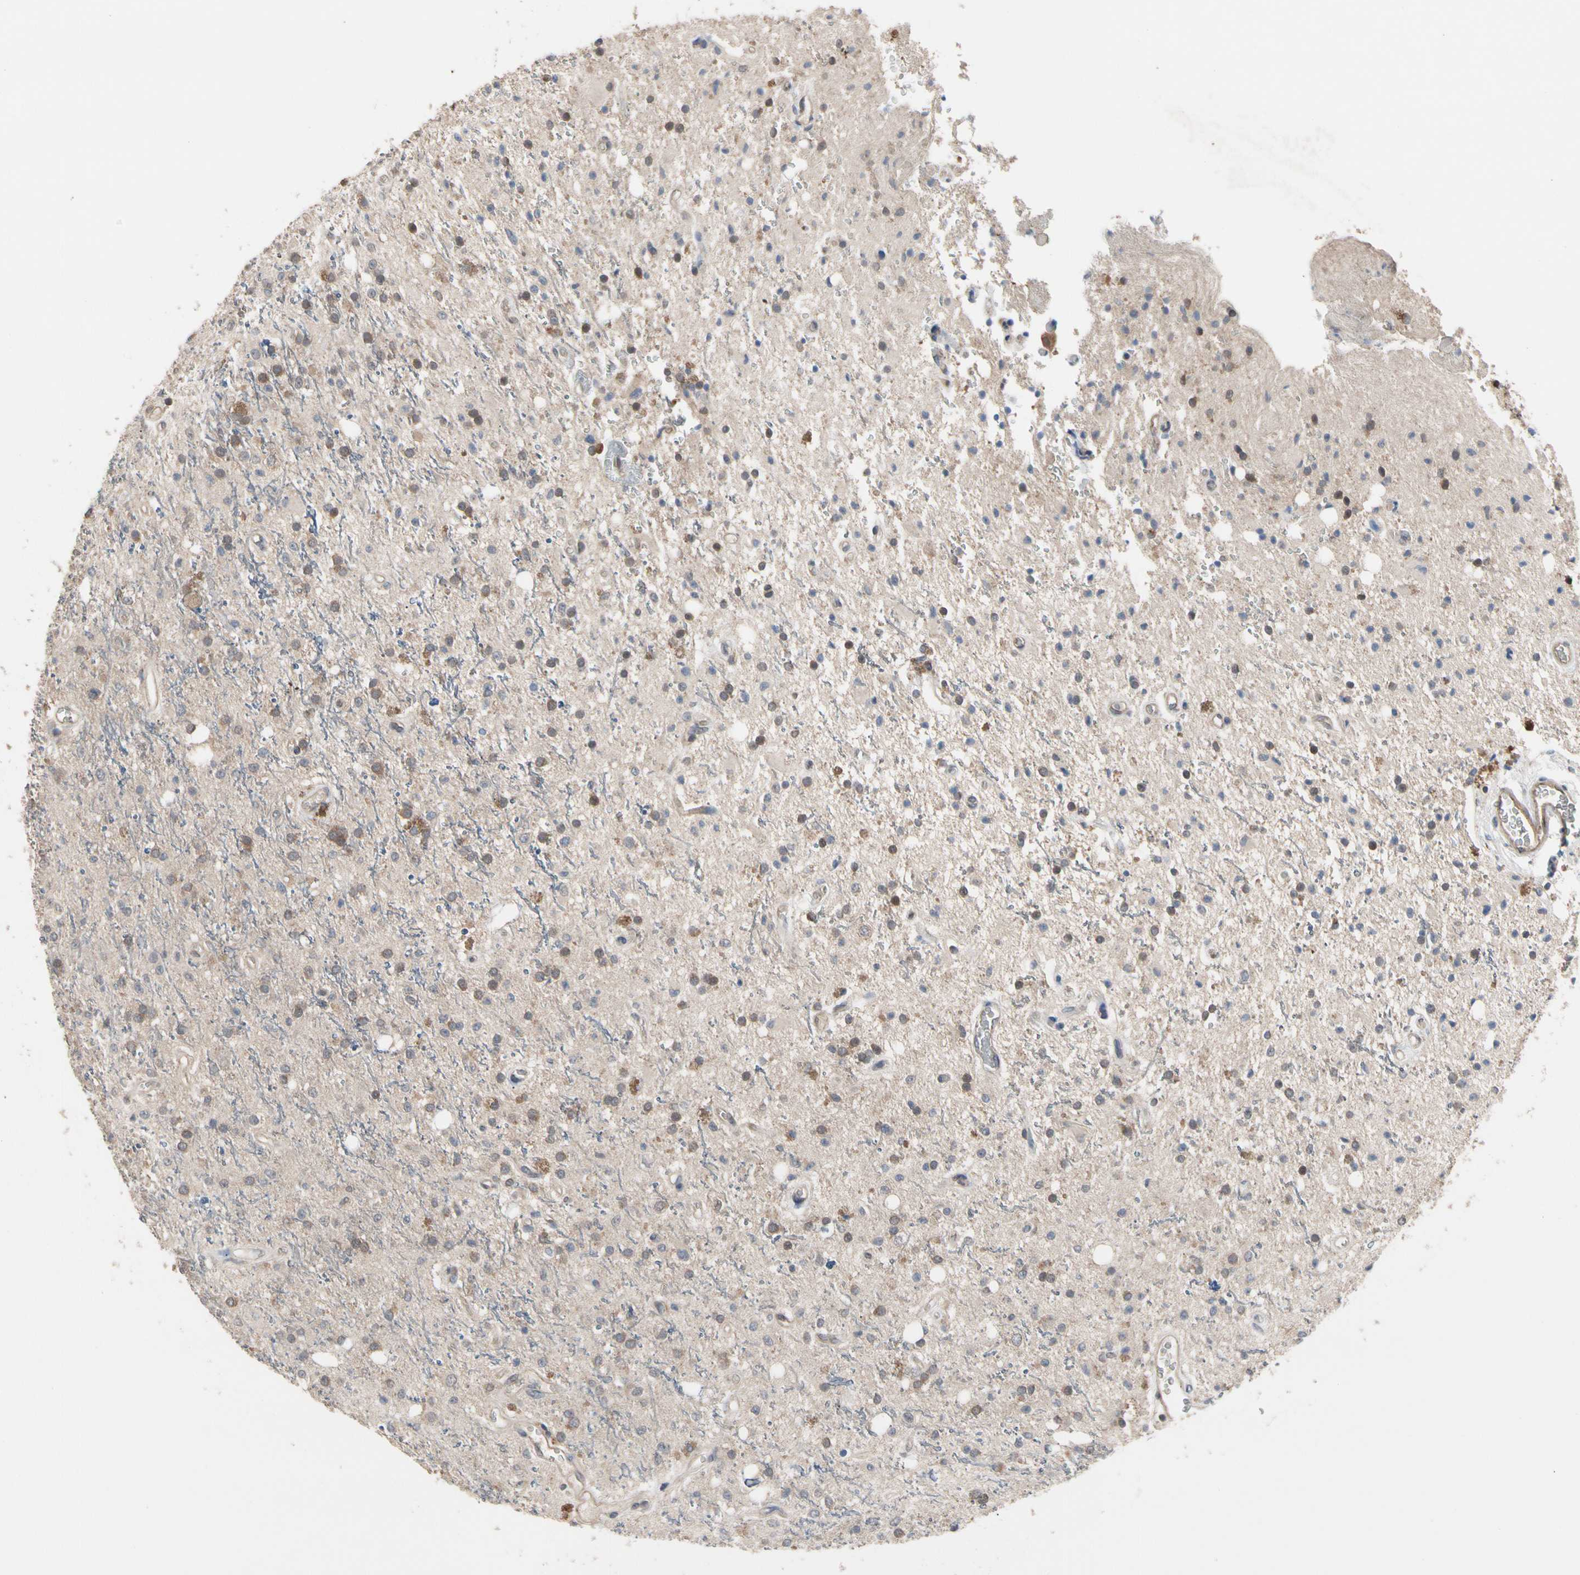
{"staining": {"intensity": "moderate", "quantity": ">75%", "location": "cytoplasmic/membranous"}, "tissue": "glioma", "cell_type": "Tumor cells", "image_type": "cancer", "snomed": [{"axis": "morphology", "description": "Glioma, malignant, High grade"}, {"axis": "topography", "description": "Brain"}], "caption": "Protein staining exhibits moderate cytoplasmic/membranous positivity in approximately >75% of tumor cells in malignant high-grade glioma.", "gene": "DPP8", "patient": {"sex": "male", "age": 47}}